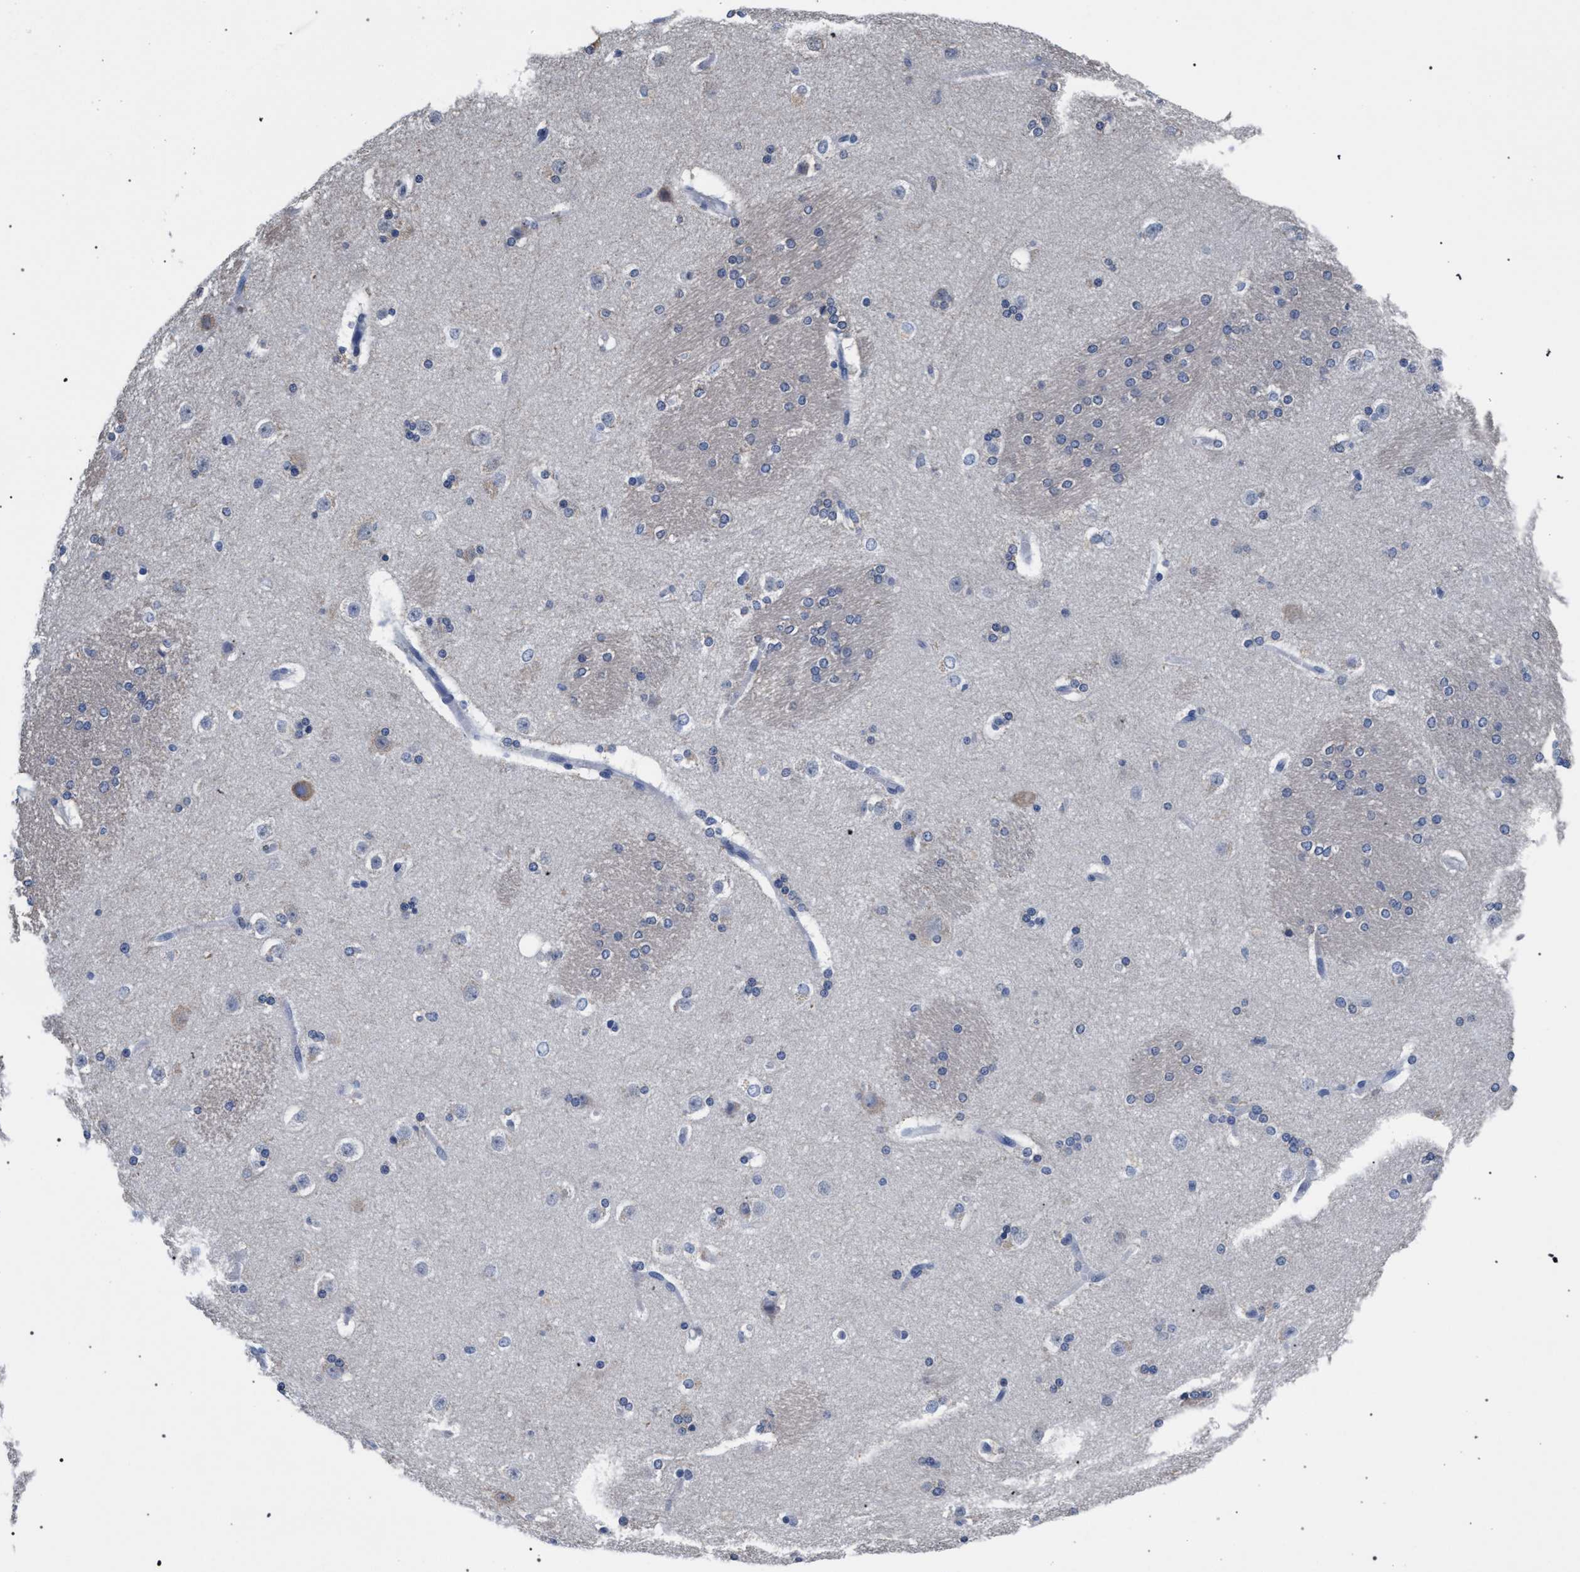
{"staining": {"intensity": "negative", "quantity": "none", "location": "none"}, "tissue": "caudate", "cell_type": "Glial cells", "image_type": "normal", "snomed": [{"axis": "morphology", "description": "Normal tissue, NOS"}, {"axis": "topography", "description": "Lateral ventricle wall"}], "caption": "DAB immunohistochemical staining of unremarkable caudate reveals no significant positivity in glial cells.", "gene": "AKAP4", "patient": {"sex": "female", "age": 19}}